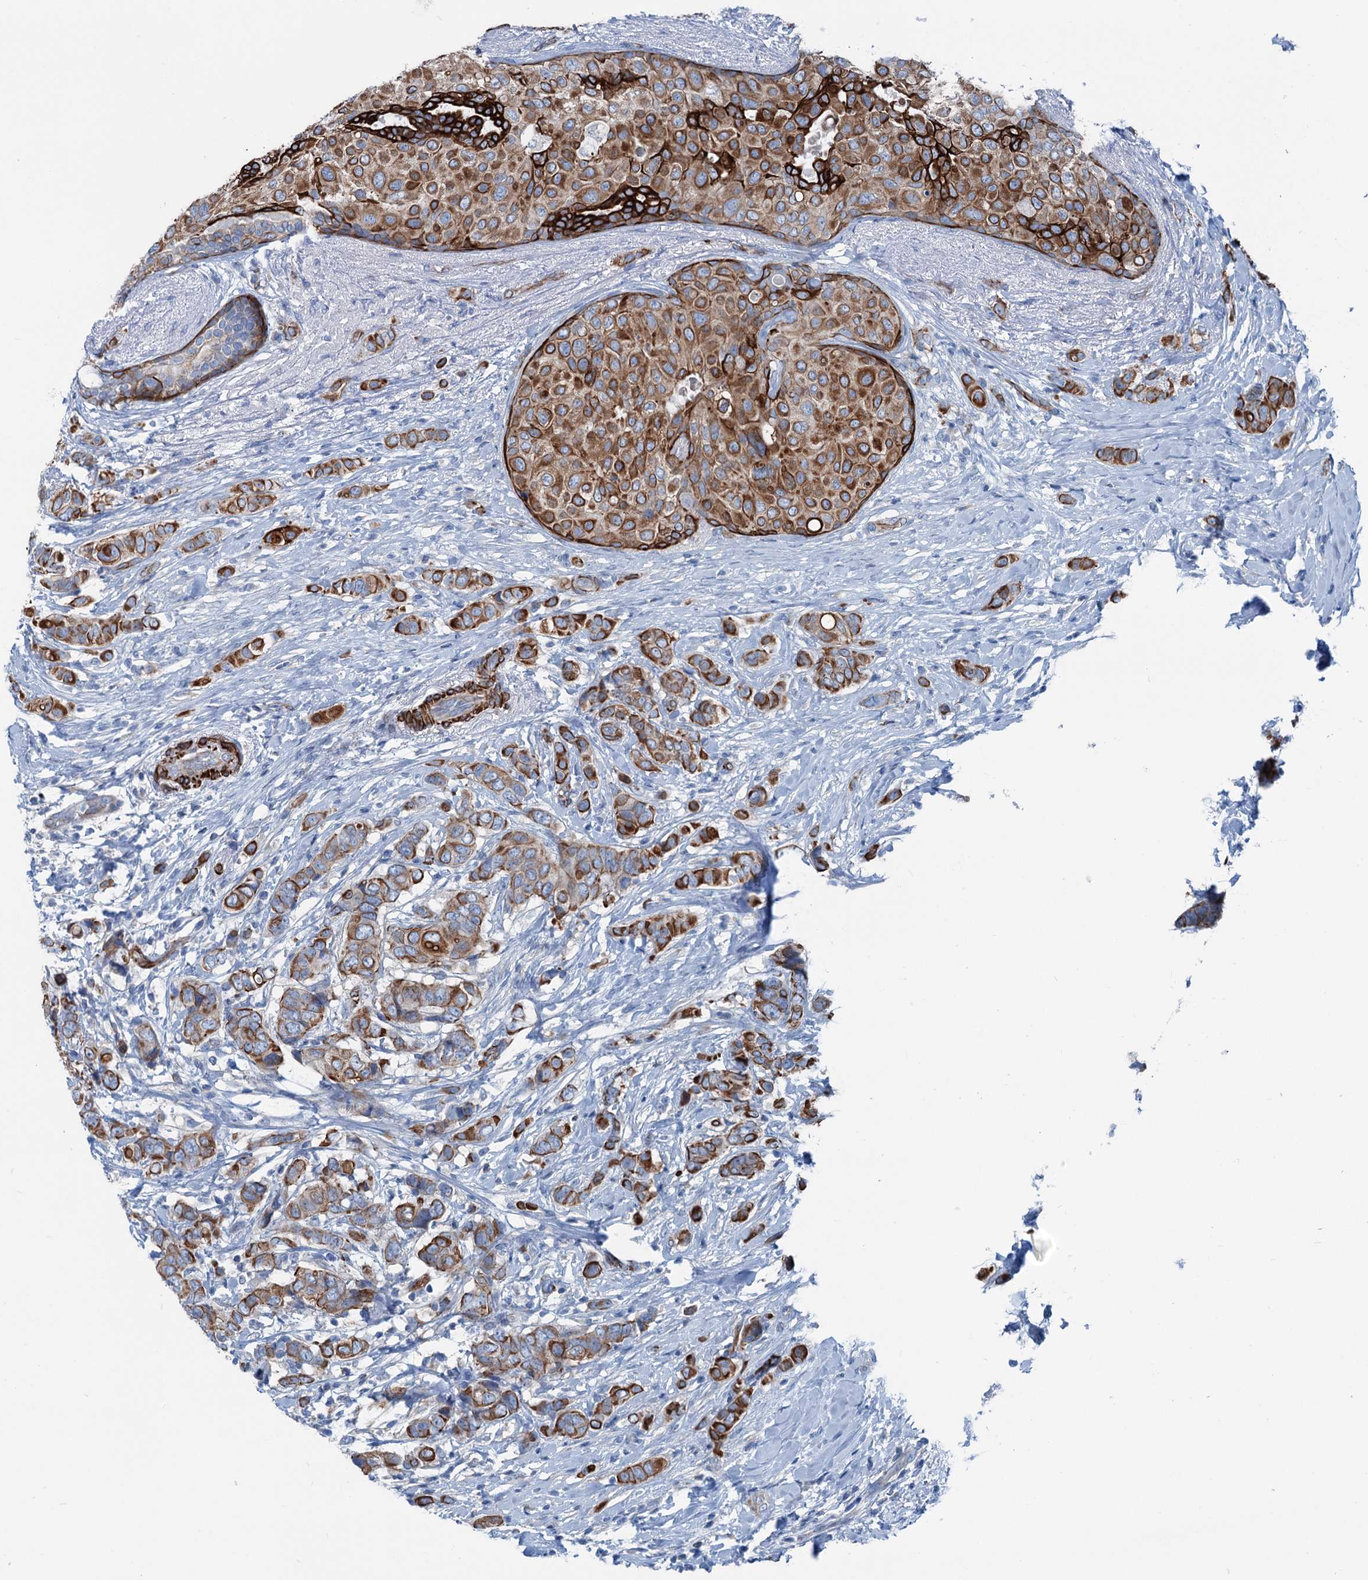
{"staining": {"intensity": "moderate", "quantity": ">75%", "location": "cytoplasmic/membranous"}, "tissue": "breast cancer", "cell_type": "Tumor cells", "image_type": "cancer", "snomed": [{"axis": "morphology", "description": "Lobular carcinoma"}, {"axis": "topography", "description": "Breast"}], "caption": "Breast lobular carcinoma stained for a protein (brown) displays moderate cytoplasmic/membranous positive expression in about >75% of tumor cells.", "gene": "CALCOCO1", "patient": {"sex": "female", "age": 51}}